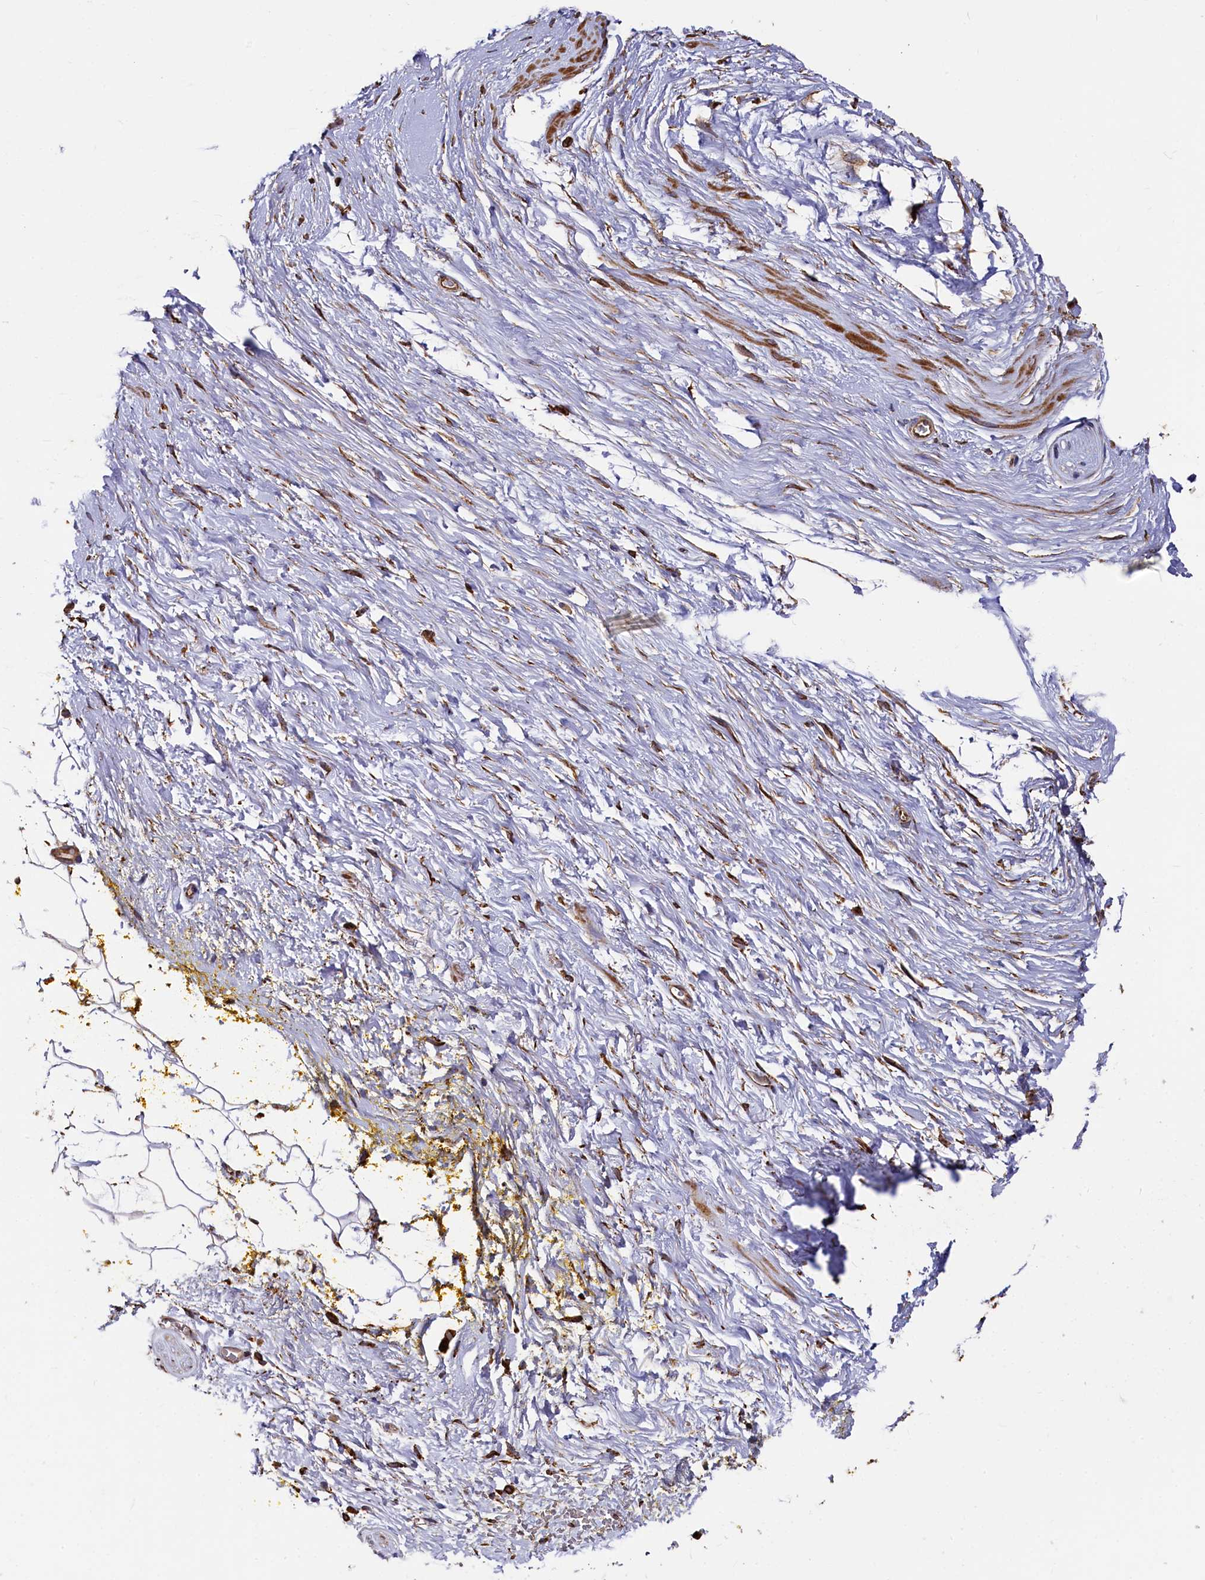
{"staining": {"intensity": "moderate", "quantity": "25%-75%", "location": "cytoplasmic/membranous"}, "tissue": "adipose tissue", "cell_type": "Adipocytes", "image_type": "normal", "snomed": [{"axis": "morphology", "description": "Normal tissue, NOS"}, {"axis": "morphology", "description": "Adenocarcinoma, Low grade"}, {"axis": "topography", "description": "Prostate"}, {"axis": "topography", "description": "Peripheral nerve tissue"}], "caption": "IHC (DAB) staining of normal adipose tissue shows moderate cytoplasmic/membranous protein staining in about 25%-75% of adipocytes.", "gene": "NEURL1B", "patient": {"sex": "male", "age": 63}}